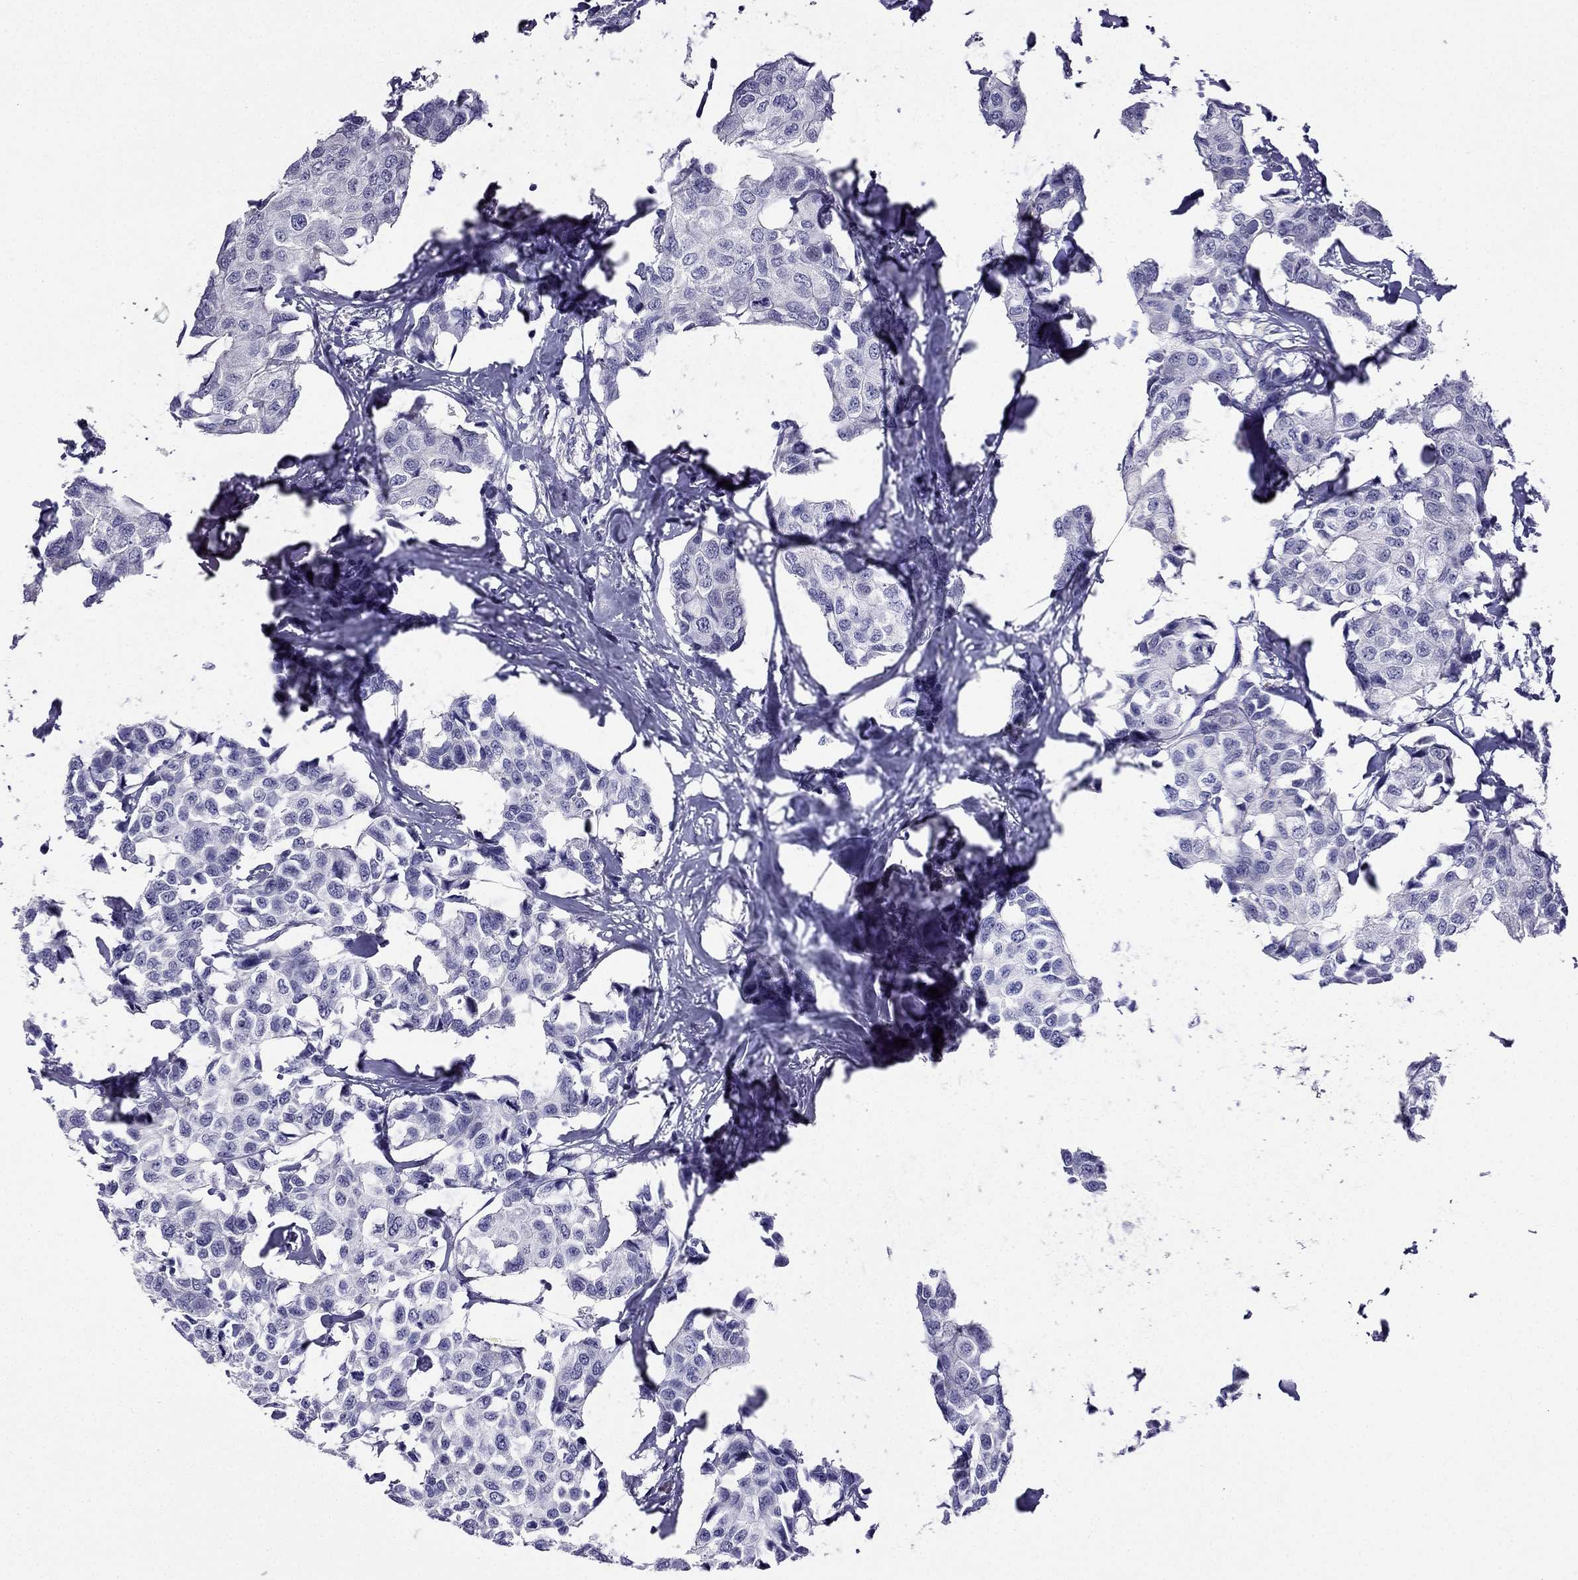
{"staining": {"intensity": "negative", "quantity": "none", "location": "none"}, "tissue": "breast cancer", "cell_type": "Tumor cells", "image_type": "cancer", "snomed": [{"axis": "morphology", "description": "Duct carcinoma"}, {"axis": "topography", "description": "Breast"}], "caption": "Photomicrograph shows no significant protein positivity in tumor cells of infiltrating ductal carcinoma (breast). Brightfield microscopy of immunohistochemistry (IHC) stained with DAB (3,3'-diaminobenzidine) (brown) and hematoxylin (blue), captured at high magnification.", "gene": "KCNJ10", "patient": {"sex": "female", "age": 80}}